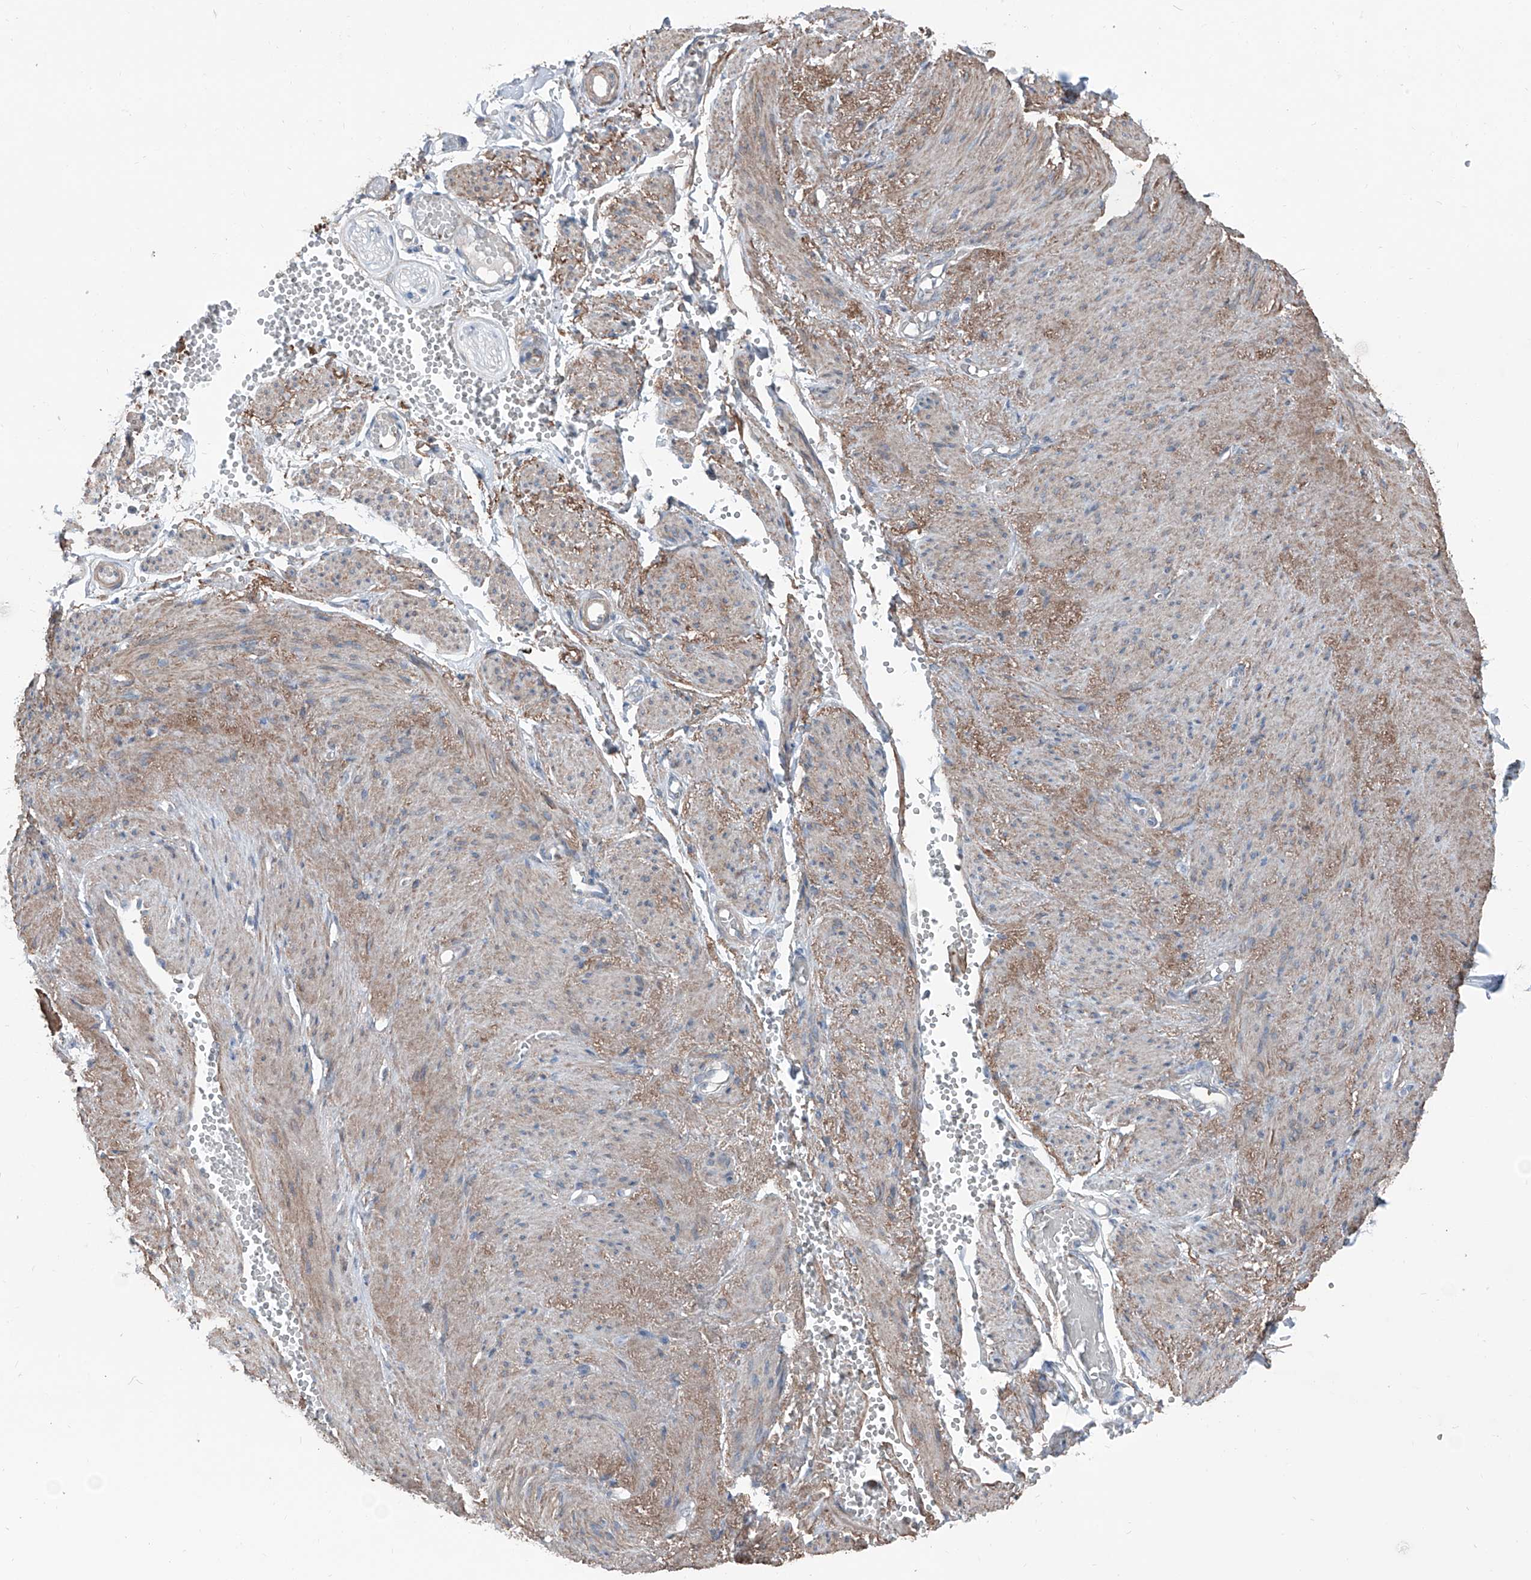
{"staining": {"intensity": "negative", "quantity": "none", "location": "none"}, "tissue": "adipose tissue", "cell_type": "Adipocytes", "image_type": "normal", "snomed": [{"axis": "morphology", "description": "Normal tissue, NOS"}, {"axis": "topography", "description": "Smooth muscle"}, {"axis": "topography", "description": "Peripheral nerve tissue"}], "caption": "There is no significant positivity in adipocytes of adipose tissue. (Brightfield microscopy of DAB immunohistochemistry (IHC) at high magnification).", "gene": "HSPB11", "patient": {"sex": "female", "age": 39}}